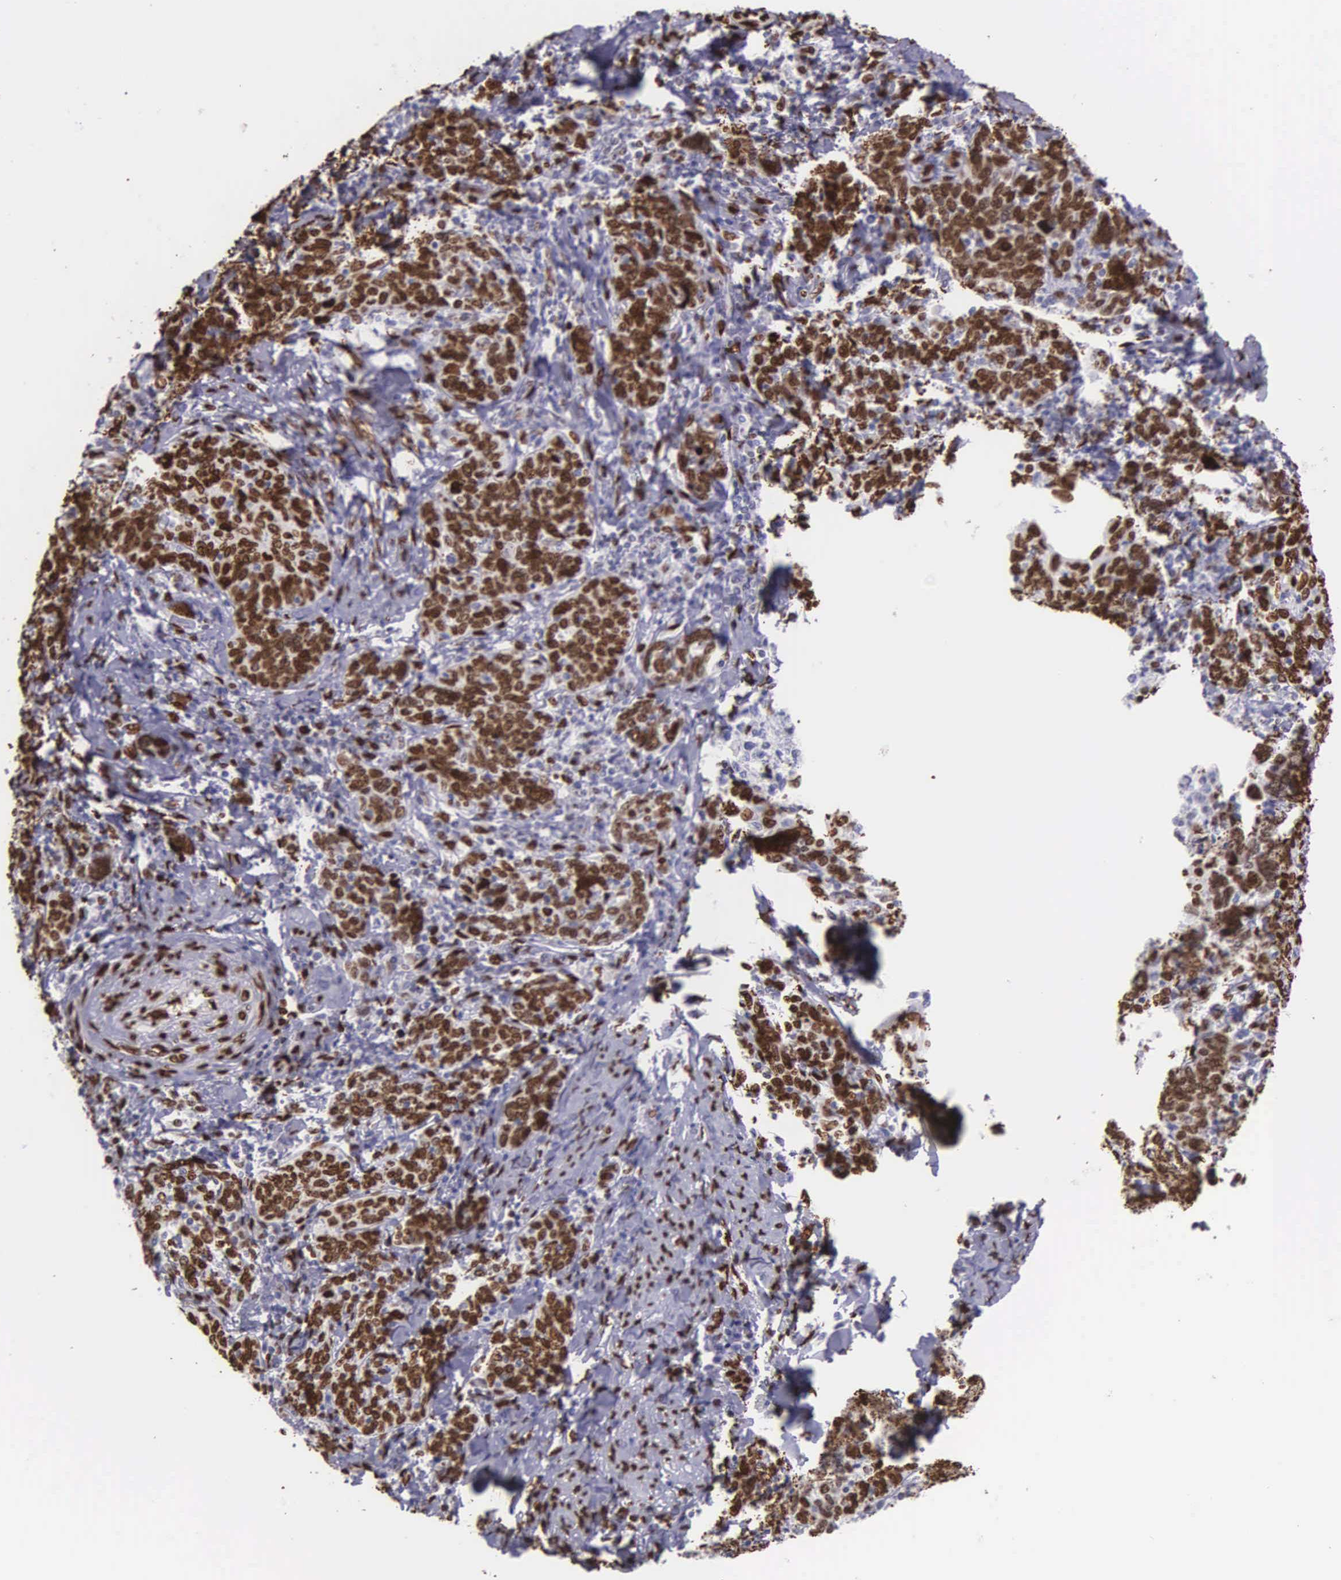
{"staining": {"intensity": "strong", "quantity": ">75%", "location": "nuclear"}, "tissue": "cervical cancer", "cell_type": "Tumor cells", "image_type": "cancer", "snomed": [{"axis": "morphology", "description": "Squamous cell carcinoma, NOS"}, {"axis": "topography", "description": "Cervix"}], "caption": "This is a photomicrograph of immunohistochemistry staining of cervical squamous cell carcinoma, which shows strong expression in the nuclear of tumor cells.", "gene": "H1-0", "patient": {"sex": "female", "age": 41}}